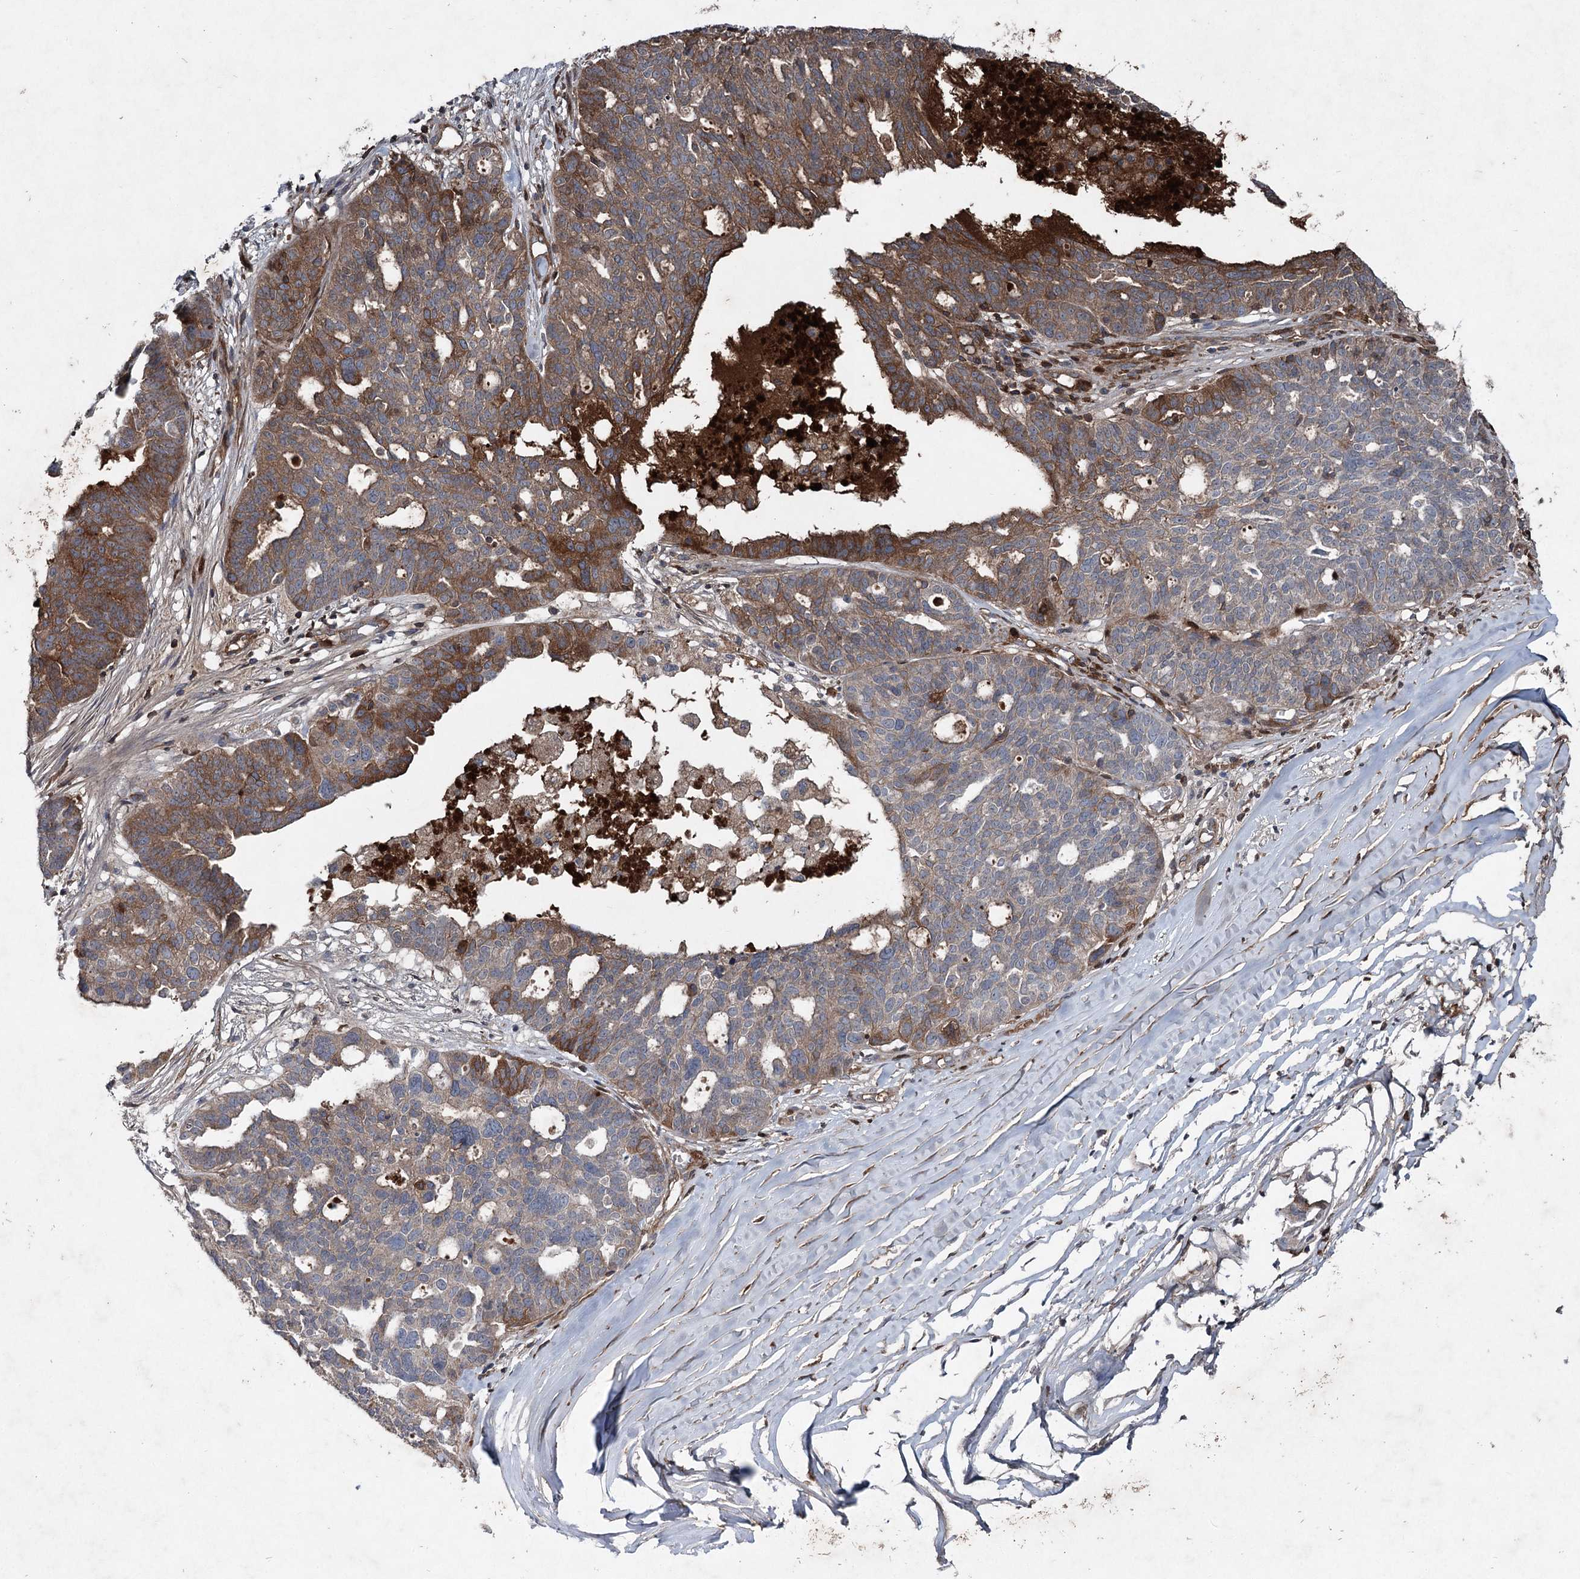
{"staining": {"intensity": "moderate", "quantity": ">75%", "location": "cytoplasmic/membranous"}, "tissue": "ovarian cancer", "cell_type": "Tumor cells", "image_type": "cancer", "snomed": [{"axis": "morphology", "description": "Cystadenocarcinoma, serous, NOS"}, {"axis": "topography", "description": "Ovary"}], "caption": "IHC (DAB) staining of ovarian cancer reveals moderate cytoplasmic/membranous protein positivity in approximately >75% of tumor cells. (DAB (3,3'-diaminobenzidine) = brown stain, brightfield microscopy at high magnification).", "gene": "PGLYRP2", "patient": {"sex": "female", "age": 59}}